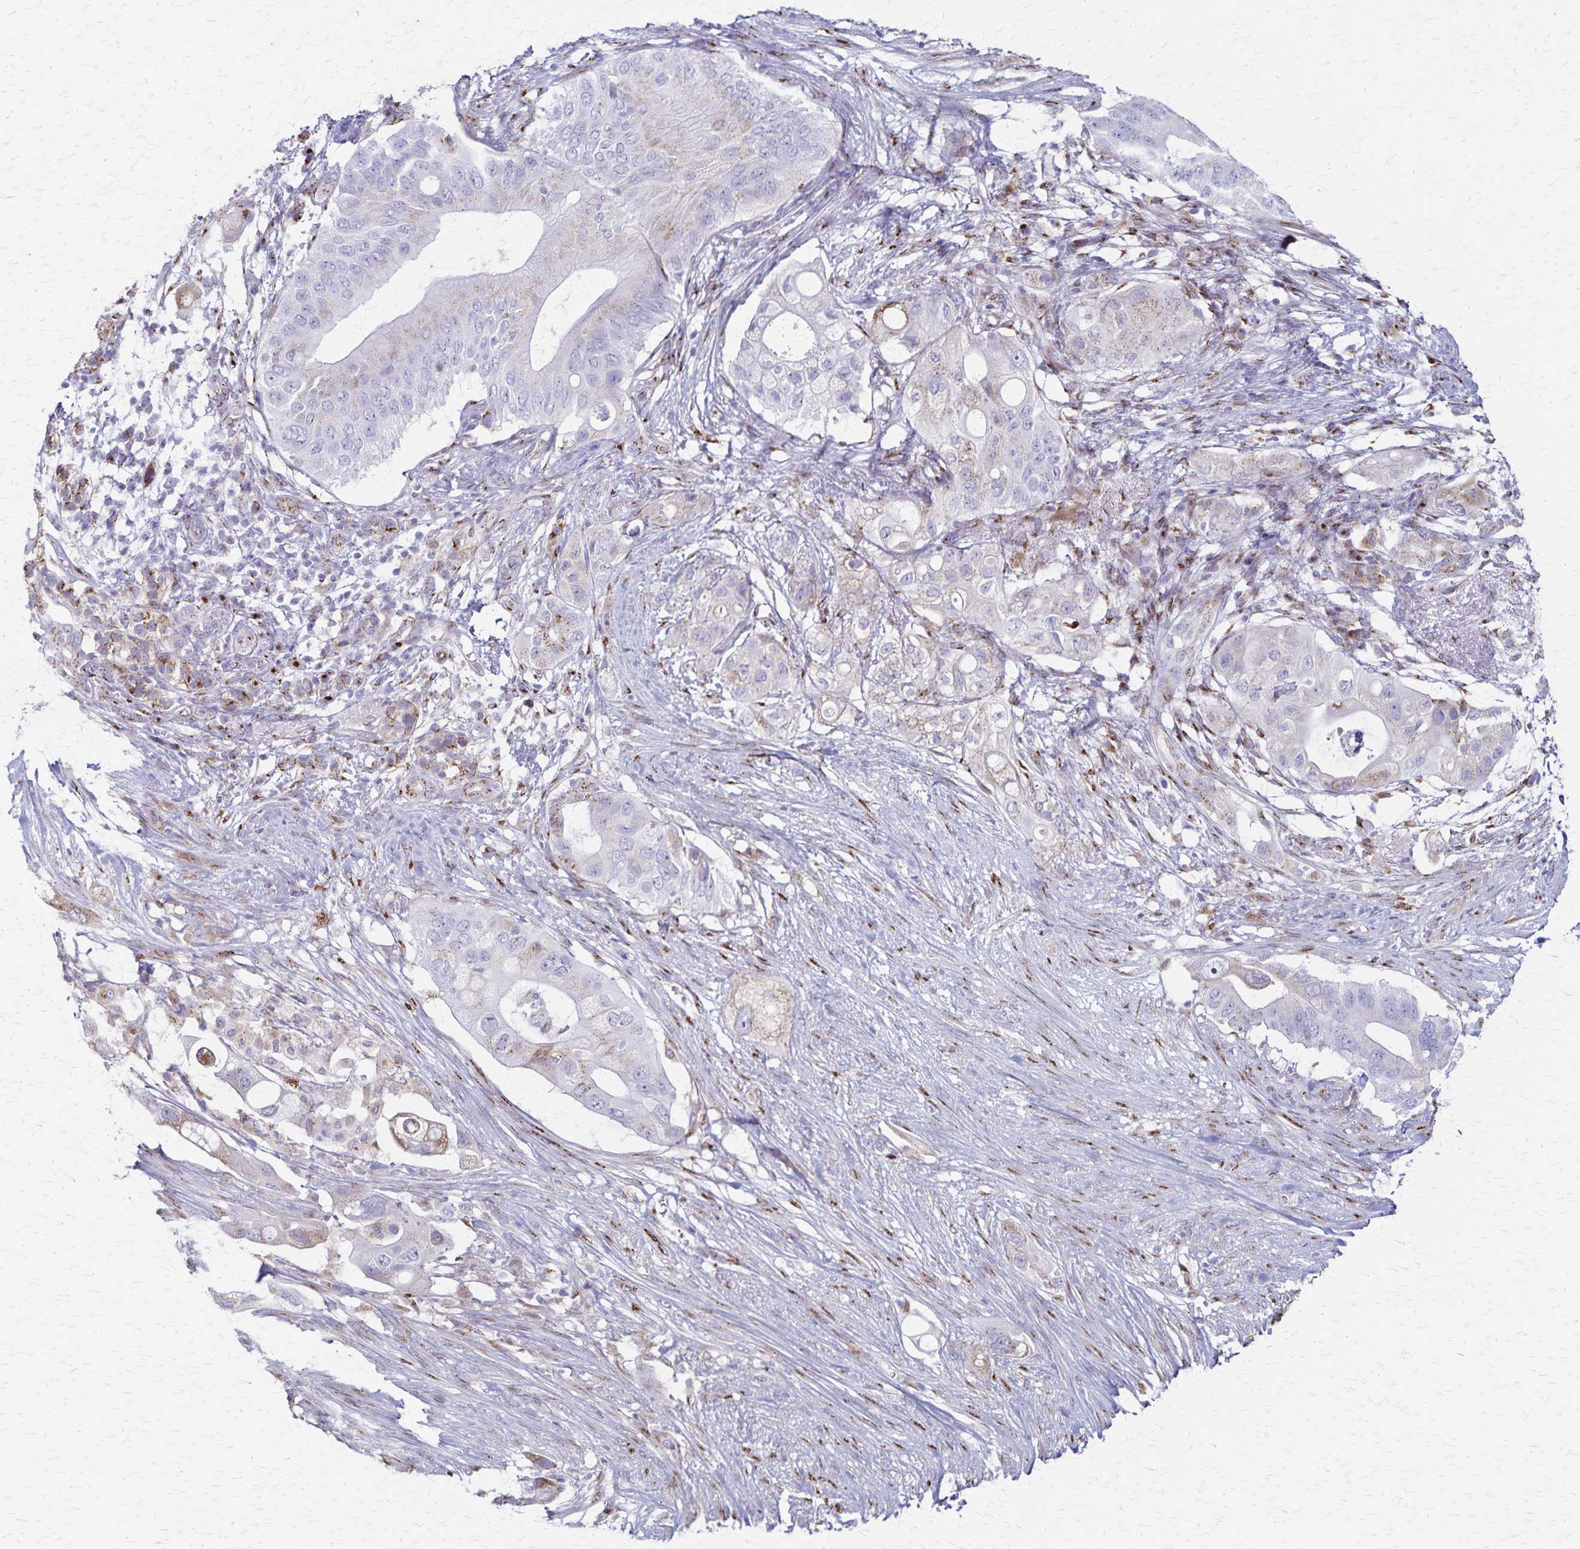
{"staining": {"intensity": "negative", "quantity": "none", "location": "none"}, "tissue": "pancreatic cancer", "cell_type": "Tumor cells", "image_type": "cancer", "snomed": [{"axis": "morphology", "description": "Adenocarcinoma, NOS"}, {"axis": "topography", "description": "Pancreas"}], "caption": "Tumor cells are negative for protein expression in human pancreatic cancer.", "gene": "MCFD2", "patient": {"sex": "female", "age": 72}}